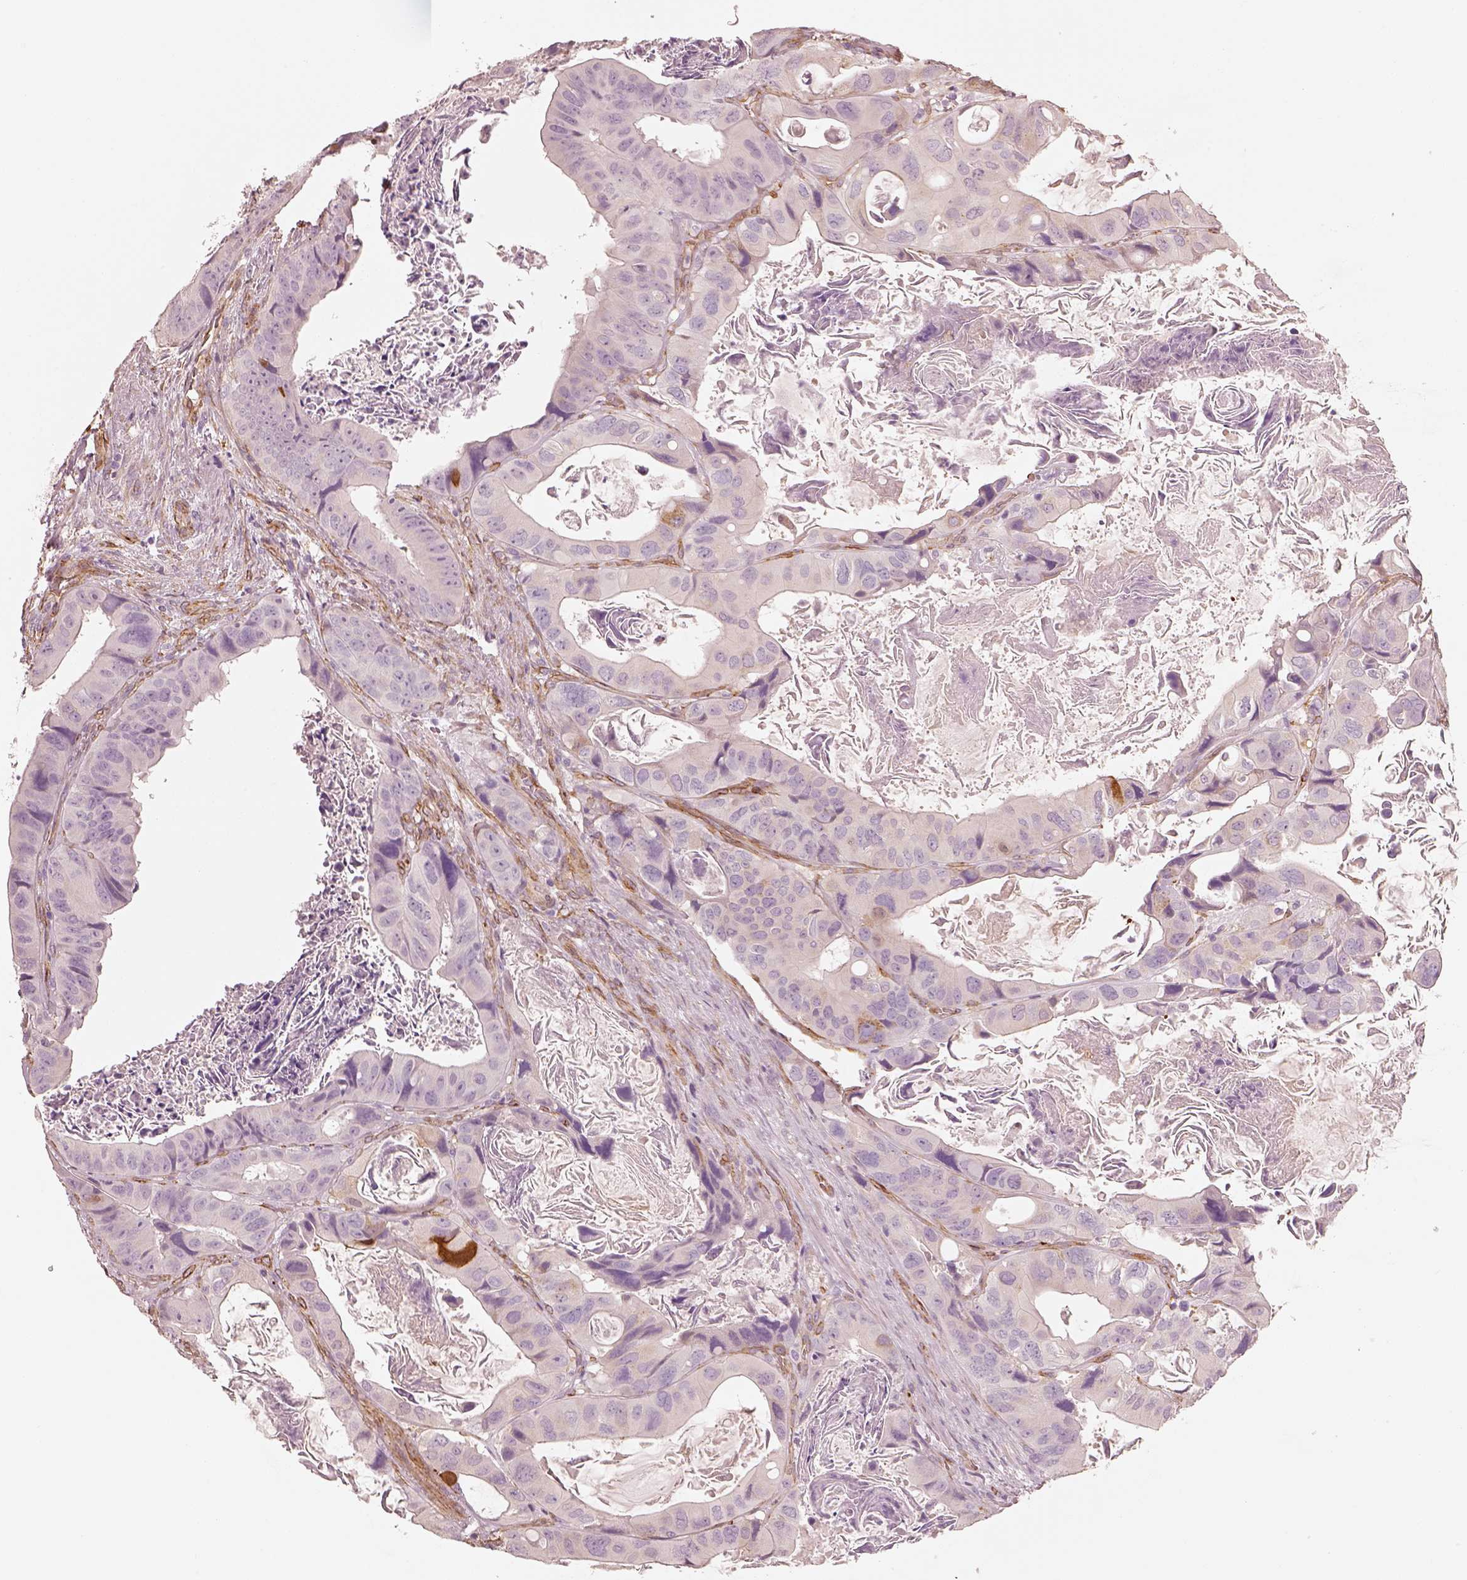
{"staining": {"intensity": "negative", "quantity": "none", "location": "none"}, "tissue": "colorectal cancer", "cell_type": "Tumor cells", "image_type": "cancer", "snomed": [{"axis": "morphology", "description": "Adenocarcinoma, NOS"}, {"axis": "topography", "description": "Rectum"}], "caption": "Colorectal cancer (adenocarcinoma) stained for a protein using immunohistochemistry (IHC) shows no staining tumor cells.", "gene": "CRYM", "patient": {"sex": "male", "age": 64}}